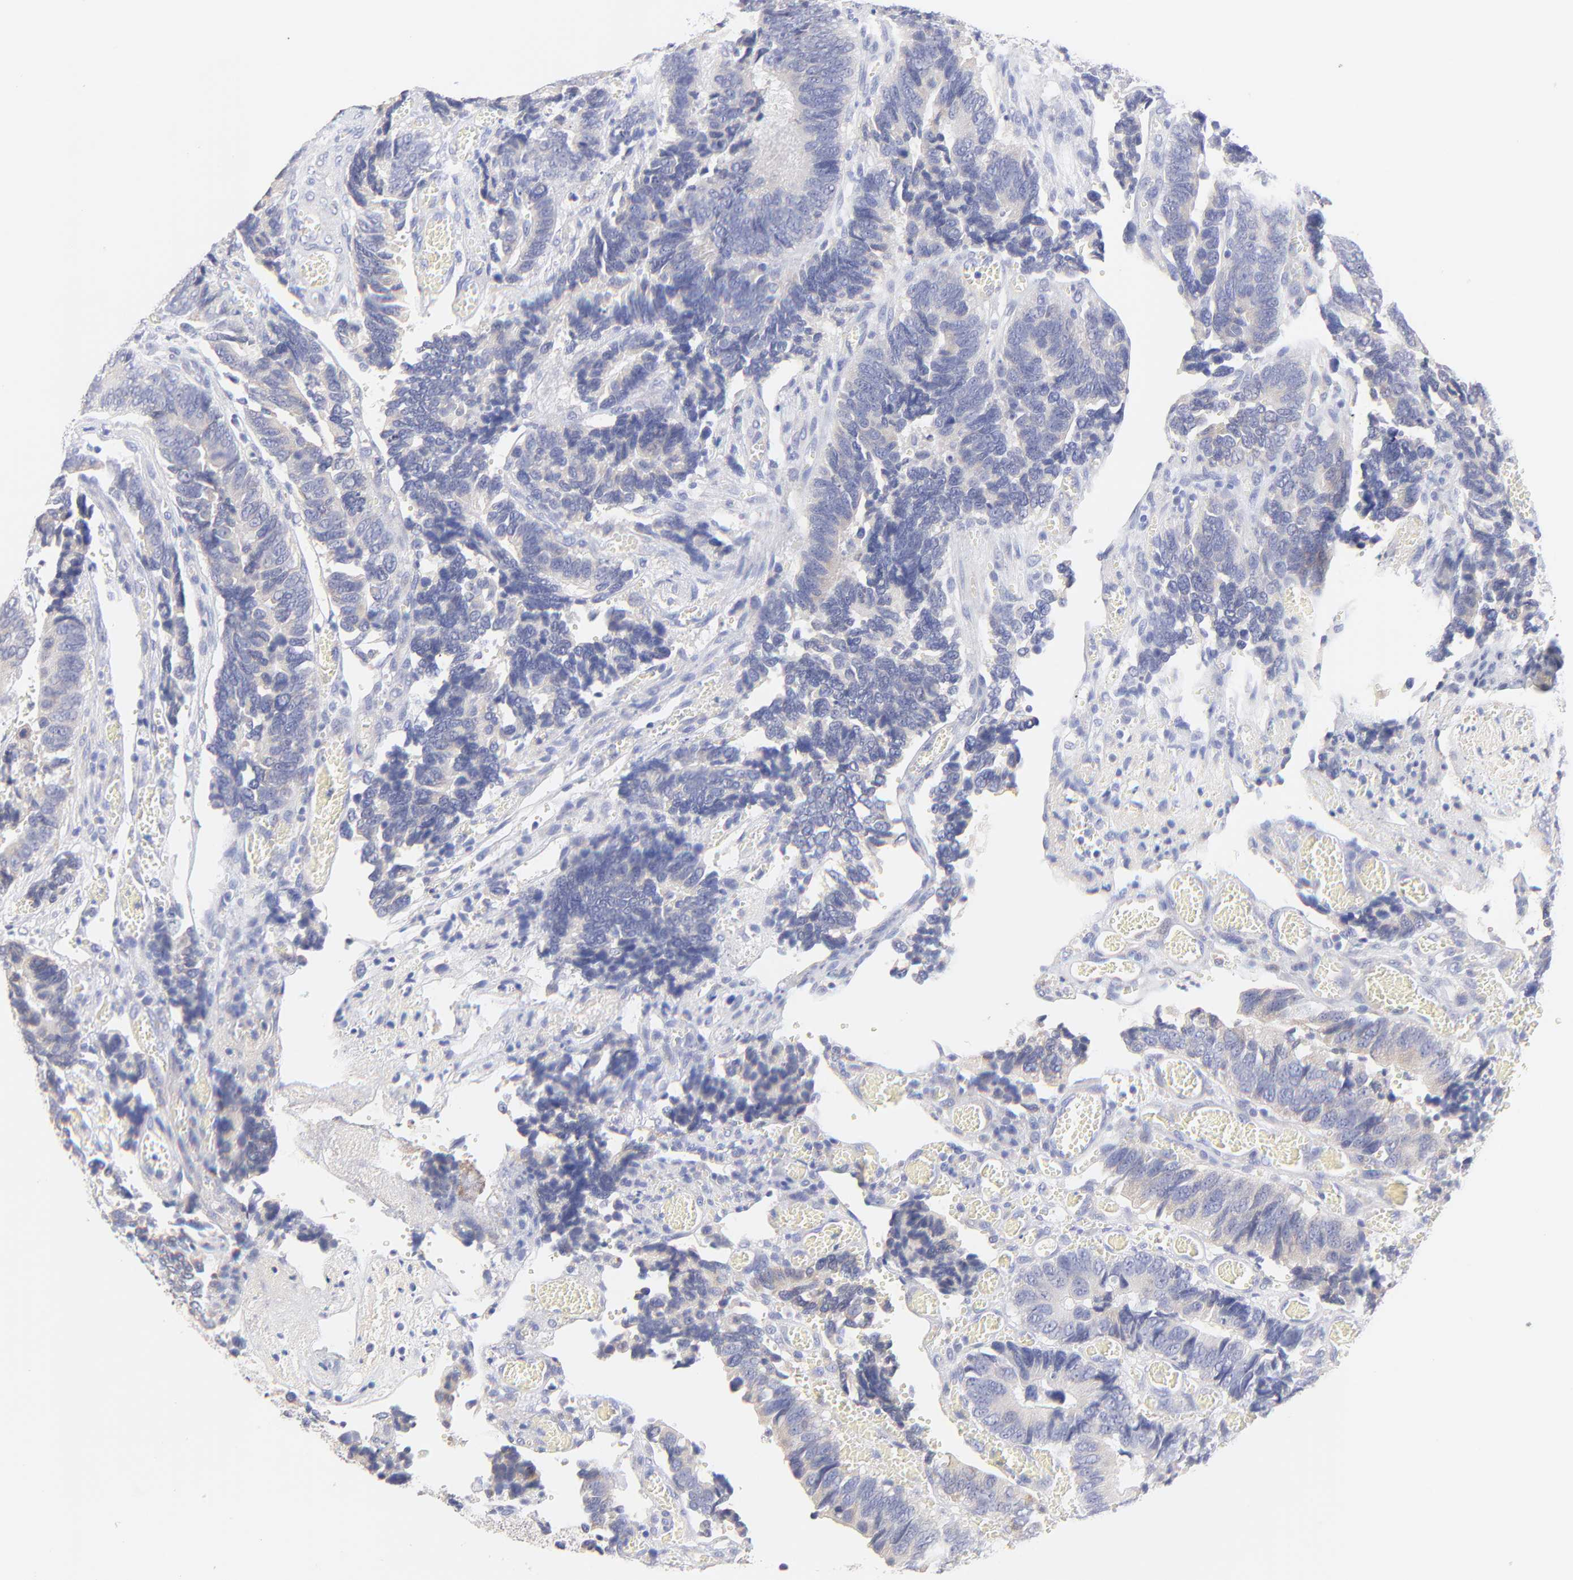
{"staining": {"intensity": "negative", "quantity": "none", "location": "none"}, "tissue": "colorectal cancer", "cell_type": "Tumor cells", "image_type": "cancer", "snomed": [{"axis": "morphology", "description": "Adenocarcinoma, NOS"}, {"axis": "topography", "description": "Colon"}], "caption": "This histopathology image is of colorectal adenocarcinoma stained with immunohistochemistry (IHC) to label a protein in brown with the nuclei are counter-stained blue. There is no expression in tumor cells.", "gene": "EBP", "patient": {"sex": "male", "age": 72}}